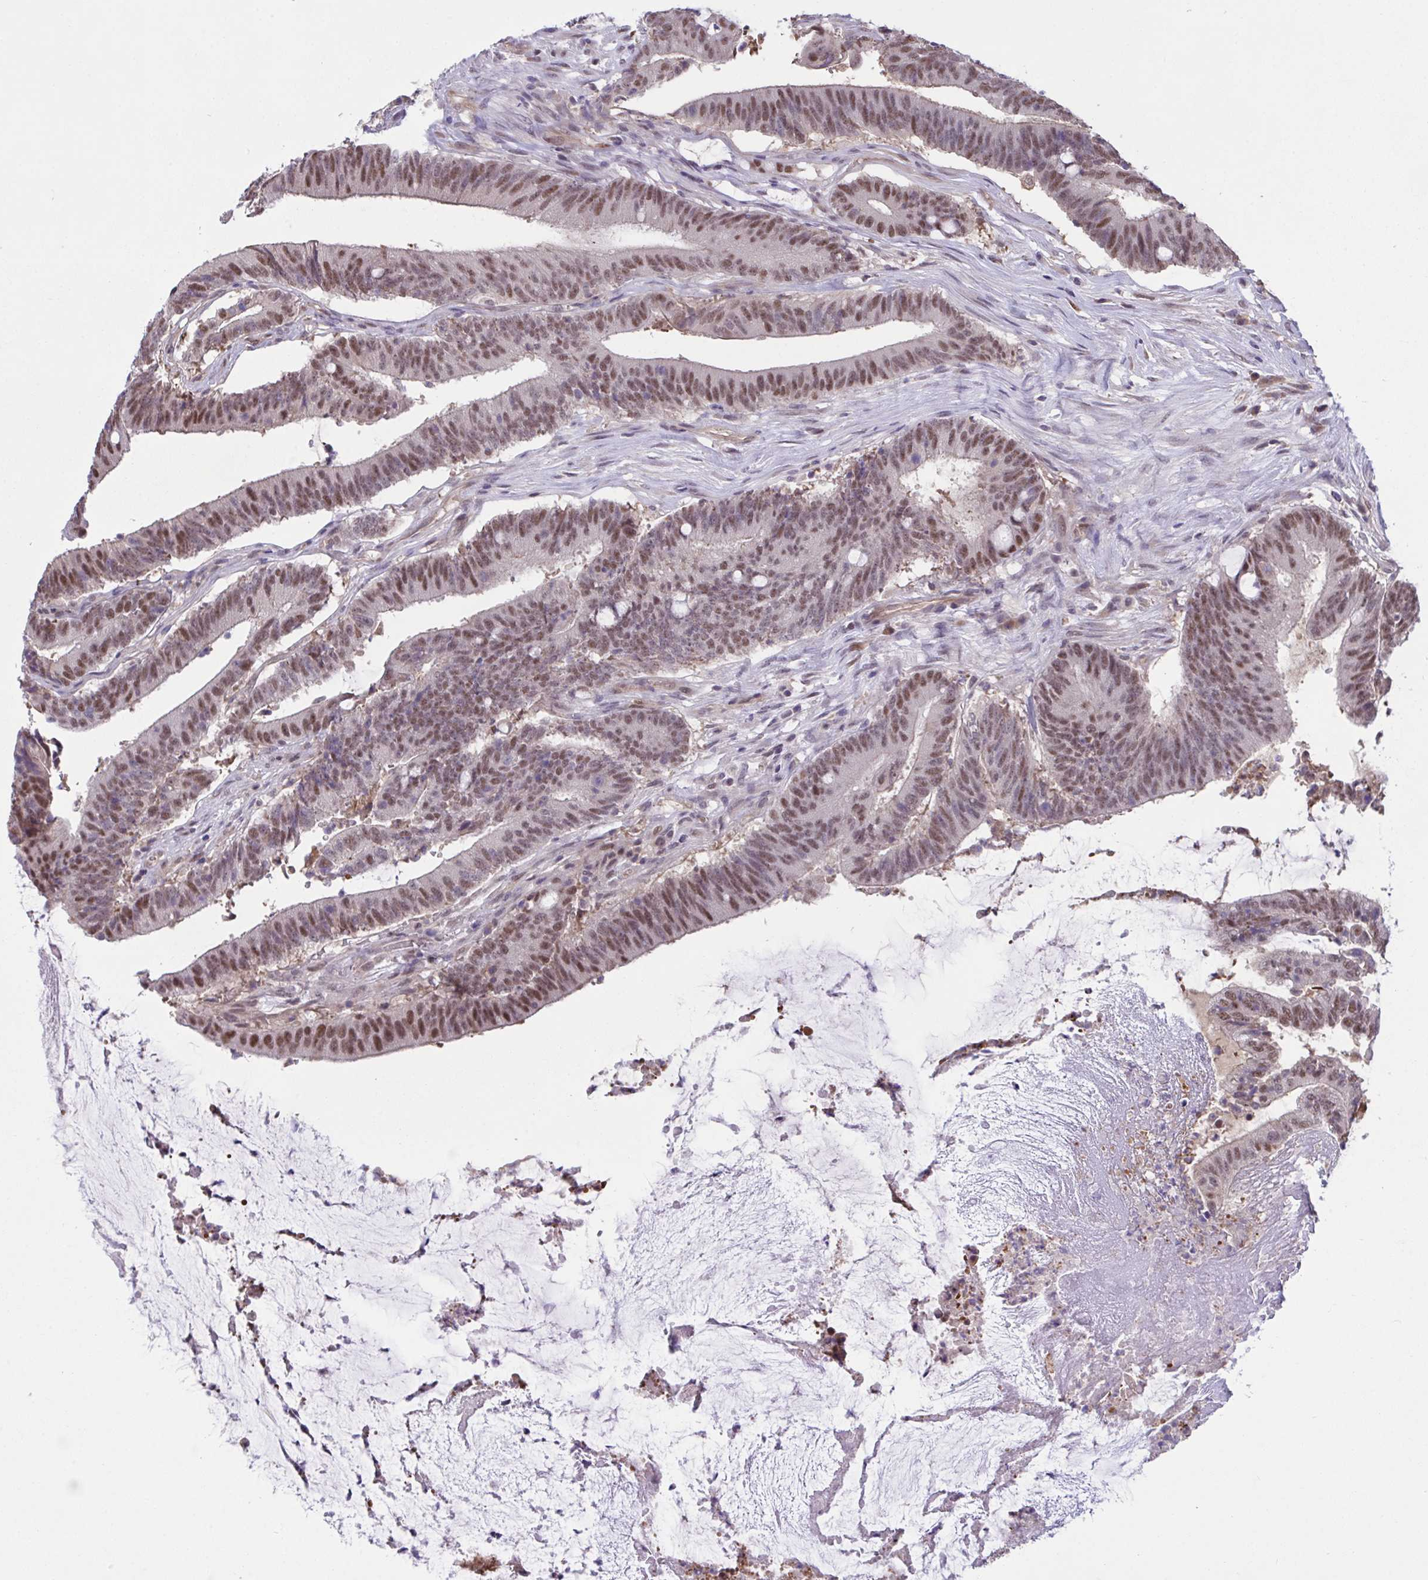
{"staining": {"intensity": "moderate", "quantity": ">75%", "location": "nuclear"}, "tissue": "colorectal cancer", "cell_type": "Tumor cells", "image_type": "cancer", "snomed": [{"axis": "morphology", "description": "Adenocarcinoma, NOS"}, {"axis": "topography", "description": "Colon"}], "caption": "Moderate nuclear protein positivity is present in about >75% of tumor cells in colorectal adenocarcinoma.", "gene": "ZNF444", "patient": {"sex": "female", "age": 43}}